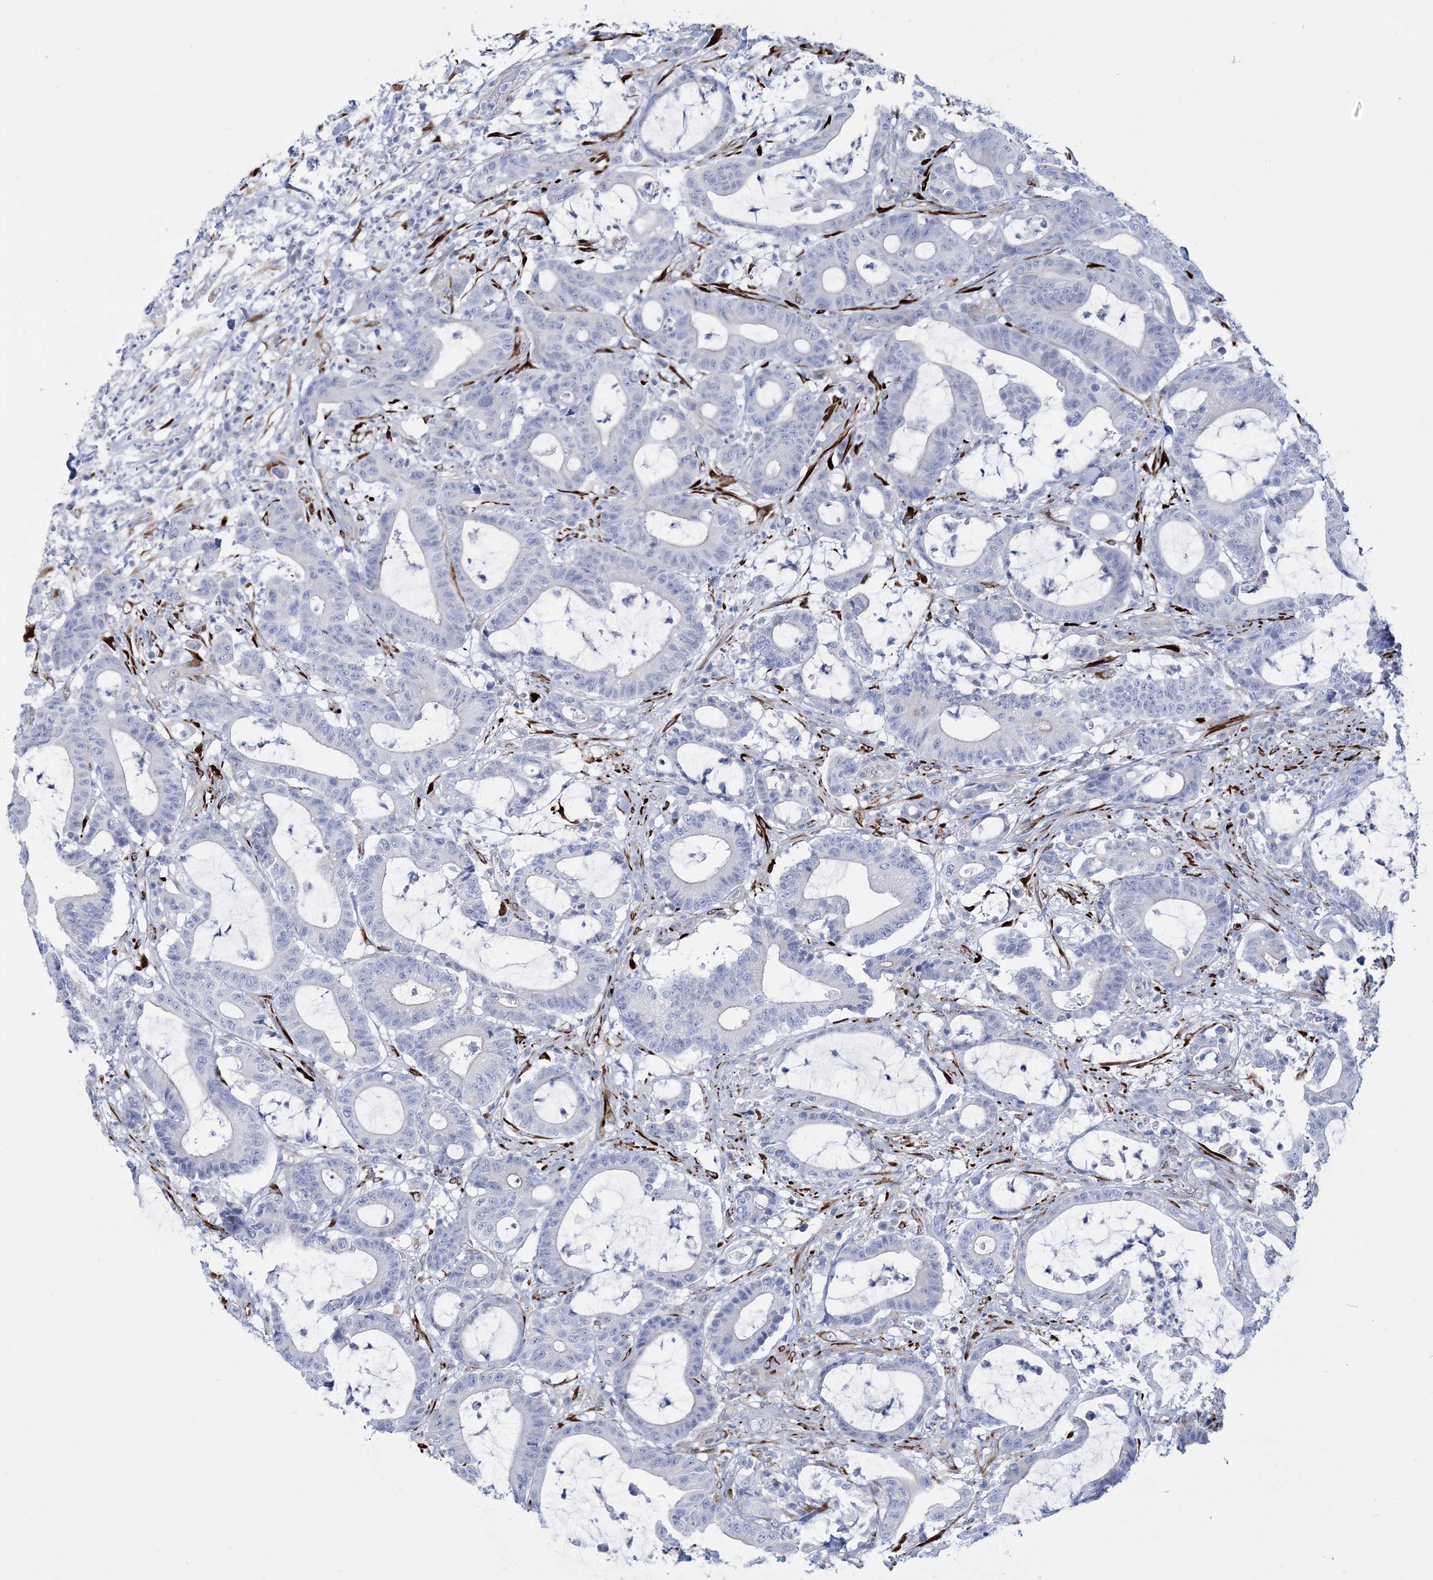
{"staining": {"intensity": "negative", "quantity": "none", "location": "none"}, "tissue": "colorectal cancer", "cell_type": "Tumor cells", "image_type": "cancer", "snomed": [{"axis": "morphology", "description": "Adenocarcinoma, NOS"}, {"axis": "topography", "description": "Colon"}], "caption": "Tumor cells show no significant protein expression in colorectal adenocarcinoma. (Stains: DAB (3,3'-diaminobenzidine) immunohistochemistry with hematoxylin counter stain, Microscopy: brightfield microscopy at high magnification).", "gene": "RAB11FIP5", "patient": {"sex": "female", "age": 84}}